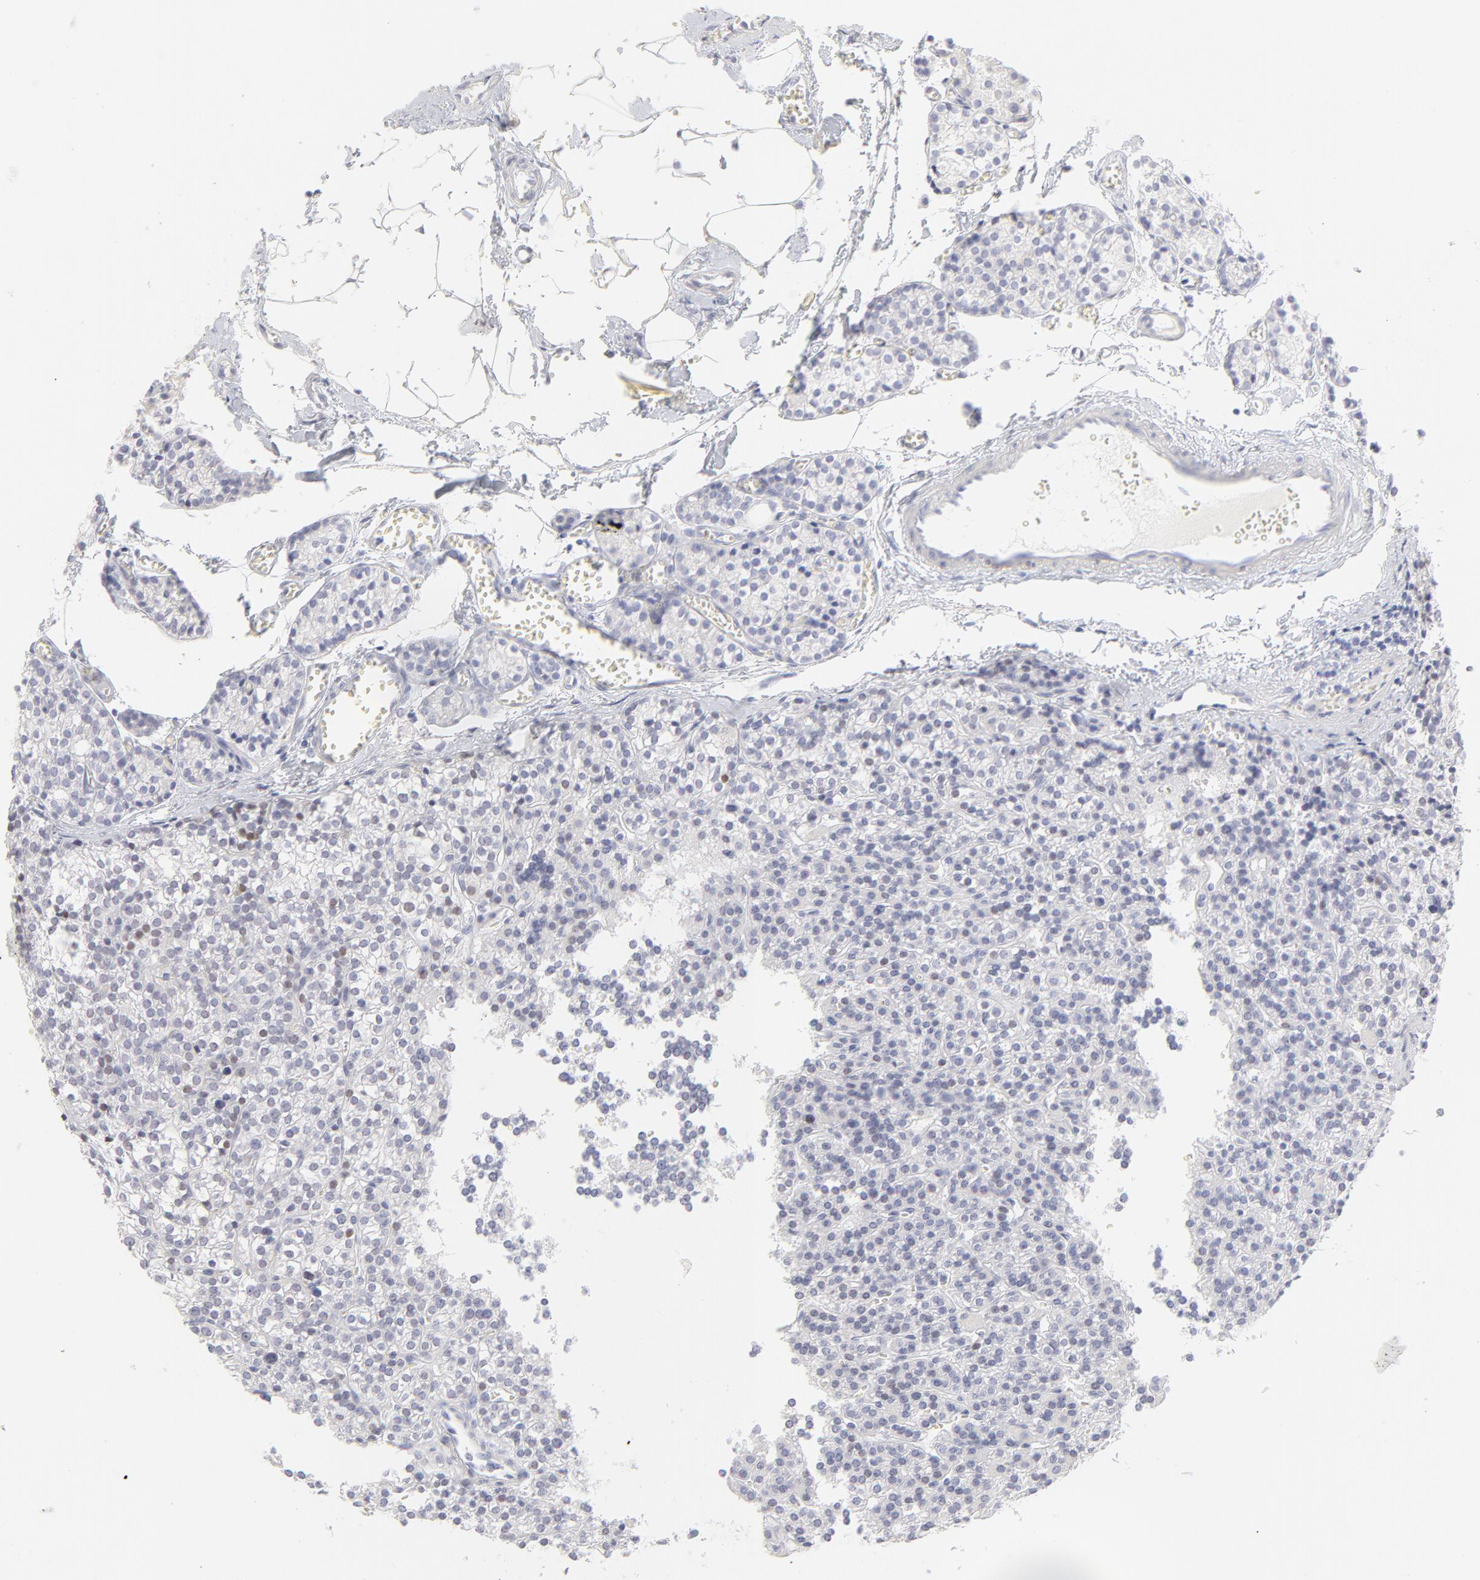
{"staining": {"intensity": "moderate", "quantity": "<25%", "location": "nuclear"}, "tissue": "parathyroid gland", "cell_type": "Glandular cells", "image_type": "normal", "snomed": [{"axis": "morphology", "description": "Normal tissue, NOS"}, {"axis": "topography", "description": "Parathyroid gland"}], "caption": "Moderate nuclear positivity for a protein is identified in about <25% of glandular cells of normal parathyroid gland using immunohistochemistry.", "gene": "ELF3", "patient": {"sex": "female", "age": 50}}